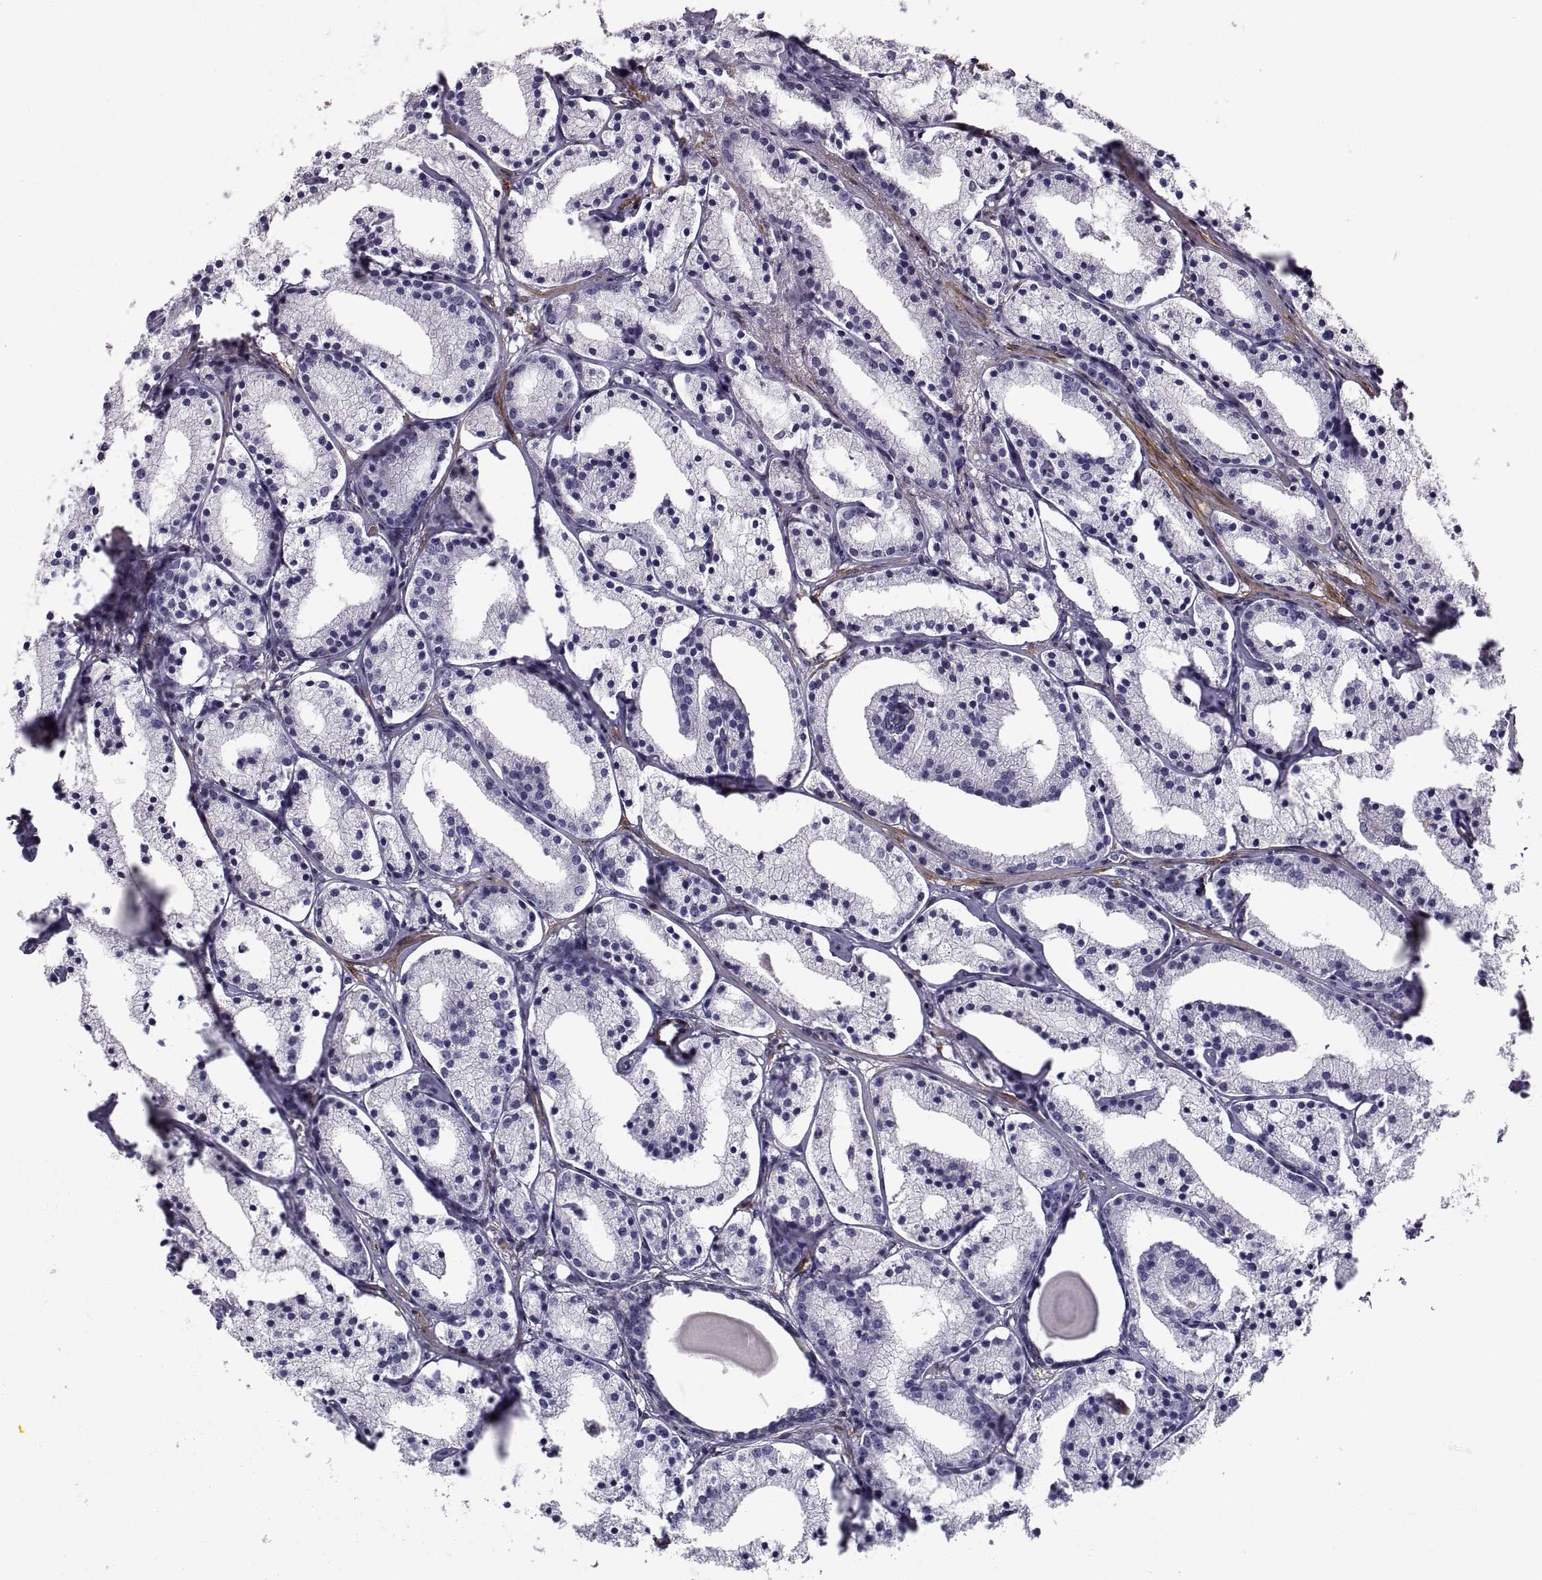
{"staining": {"intensity": "negative", "quantity": "none", "location": "none"}, "tissue": "prostate cancer", "cell_type": "Tumor cells", "image_type": "cancer", "snomed": [{"axis": "morphology", "description": "Adenocarcinoma, NOS"}, {"axis": "topography", "description": "Prostate"}], "caption": "There is no significant staining in tumor cells of adenocarcinoma (prostate). Brightfield microscopy of IHC stained with DAB (3,3'-diaminobenzidine) (brown) and hematoxylin (blue), captured at high magnification.", "gene": "PGM5", "patient": {"sex": "male", "age": 69}}